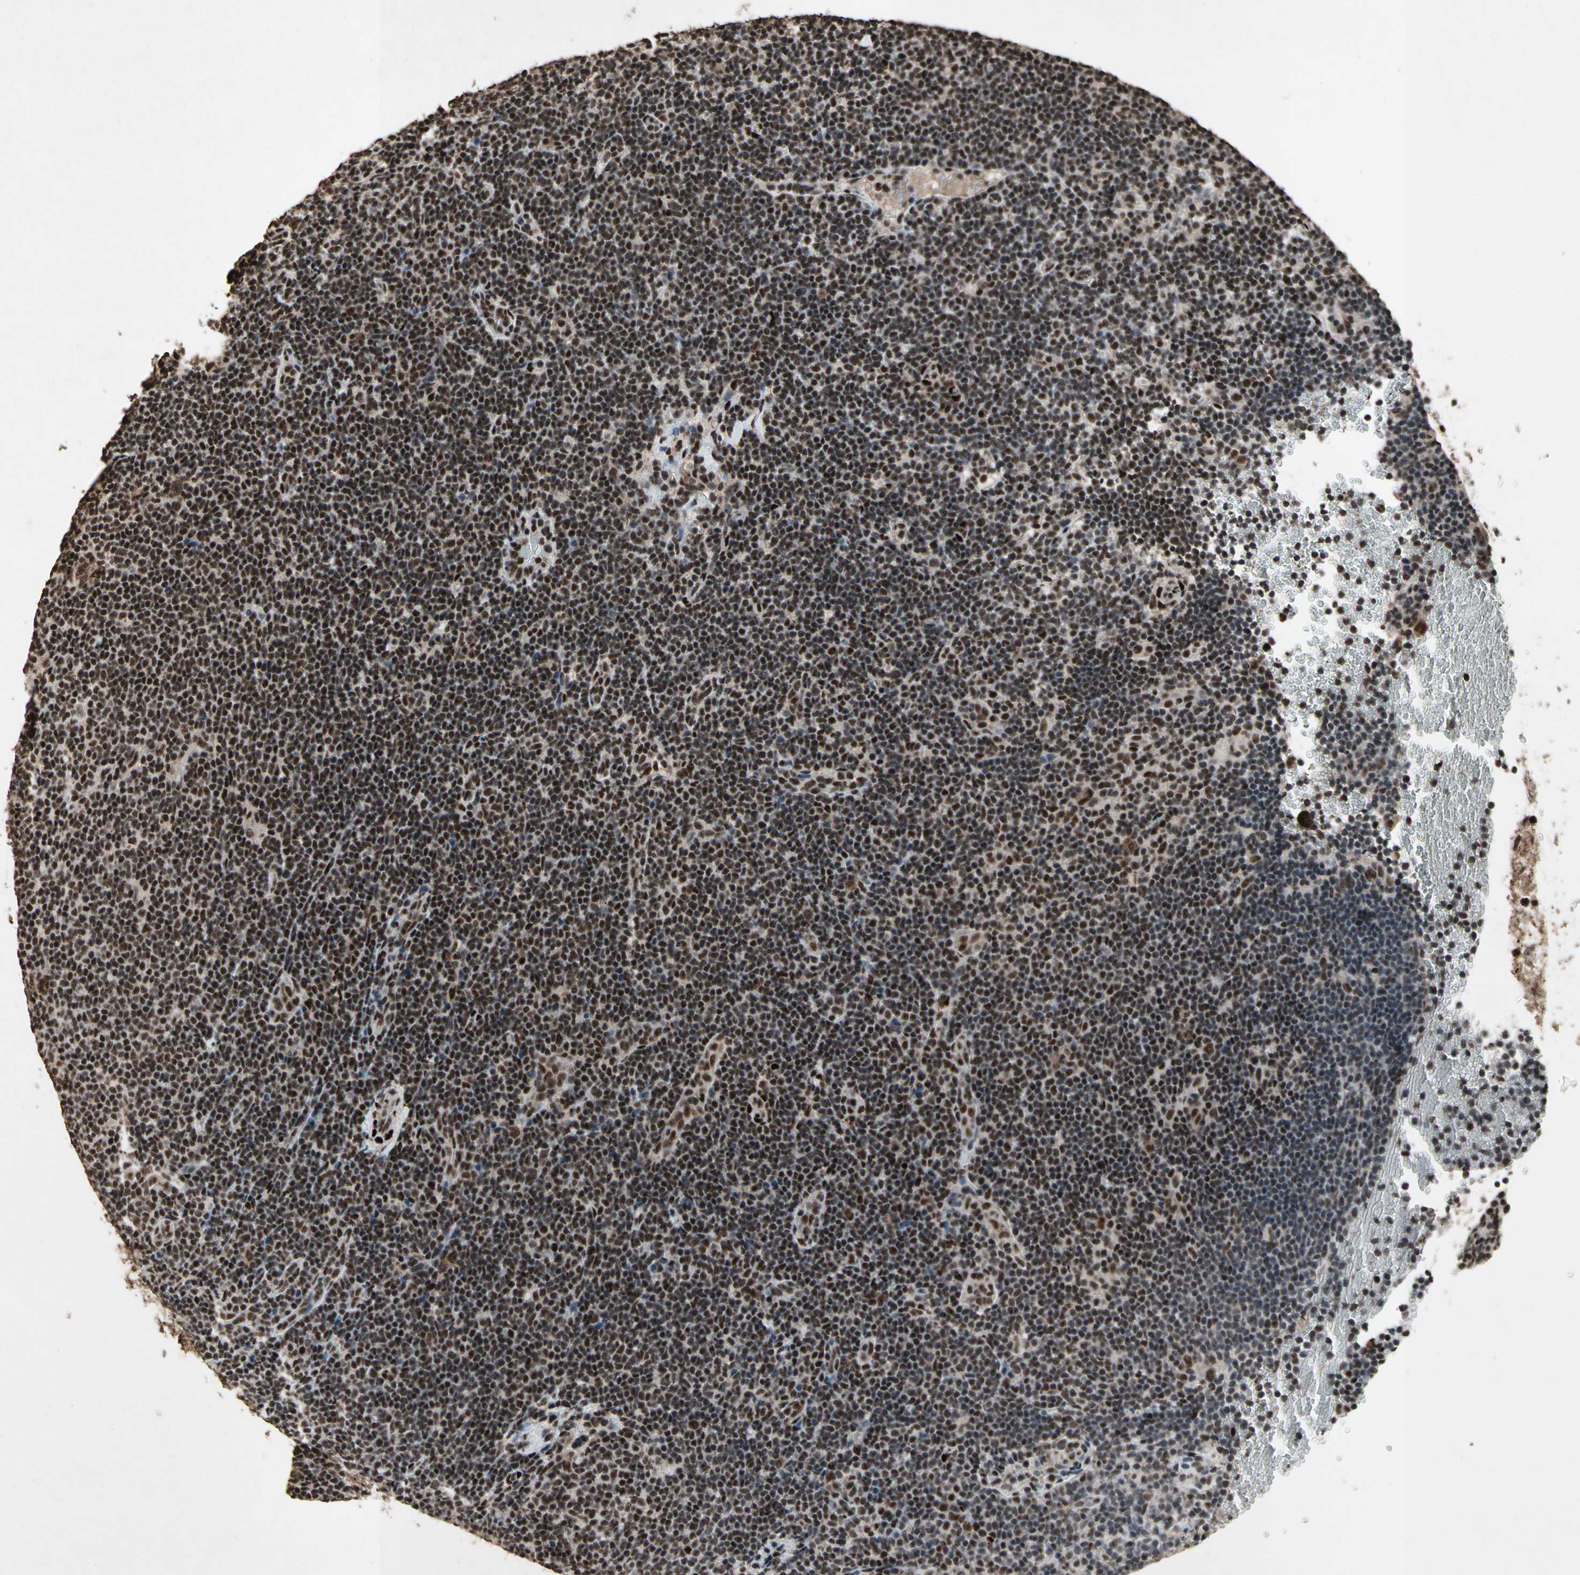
{"staining": {"intensity": "strong", "quantity": ">75%", "location": "nuclear"}, "tissue": "lymphoma", "cell_type": "Tumor cells", "image_type": "cancer", "snomed": [{"axis": "morphology", "description": "Hodgkin's disease, NOS"}, {"axis": "topography", "description": "Lymph node"}], "caption": "An immunohistochemistry histopathology image of neoplastic tissue is shown. Protein staining in brown highlights strong nuclear positivity in Hodgkin's disease within tumor cells. (IHC, brightfield microscopy, high magnification).", "gene": "TBX2", "patient": {"sex": "female", "age": 57}}